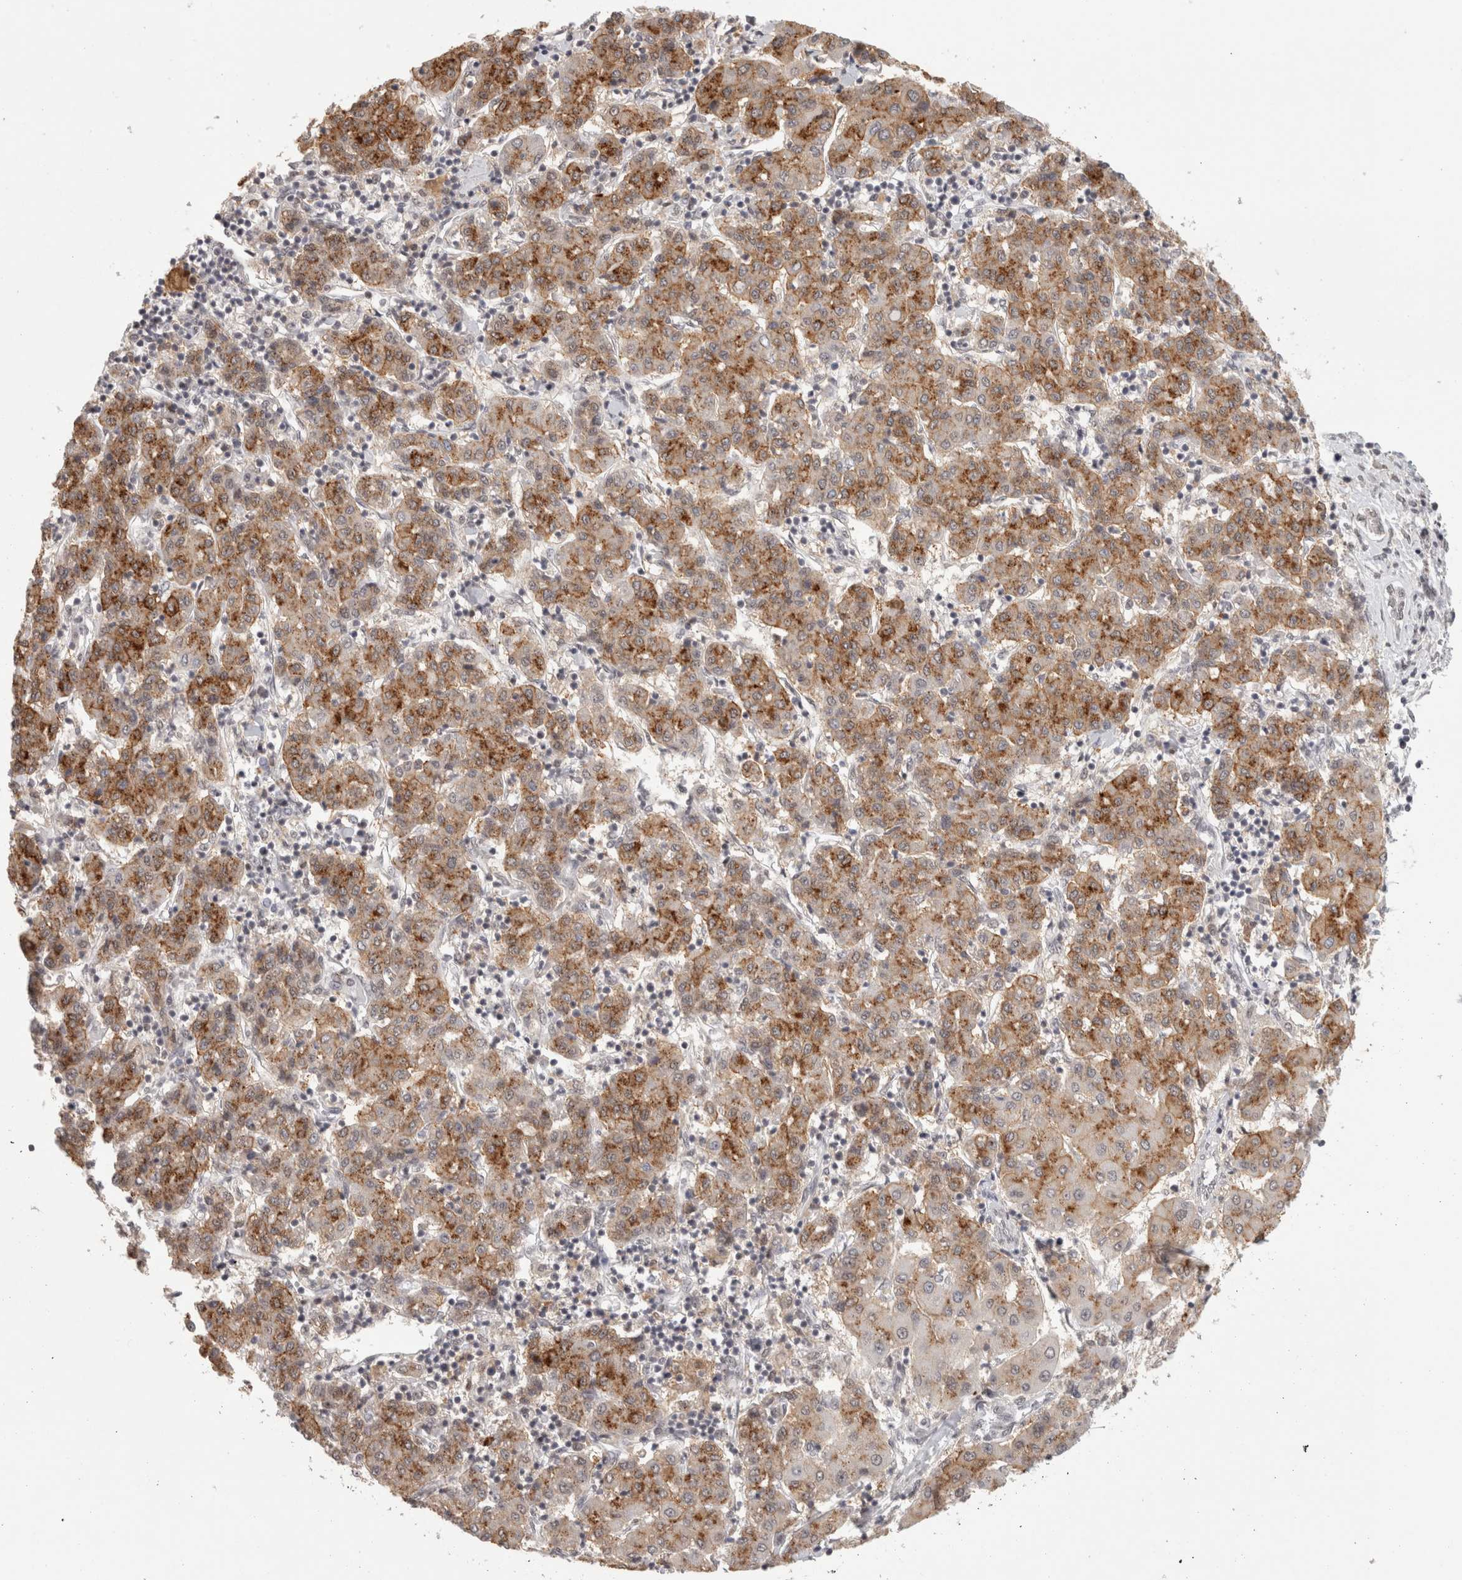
{"staining": {"intensity": "moderate", "quantity": ">75%", "location": "cytoplasmic/membranous"}, "tissue": "liver cancer", "cell_type": "Tumor cells", "image_type": "cancer", "snomed": [{"axis": "morphology", "description": "Carcinoma, Hepatocellular, NOS"}, {"axis": "topography", "description": "Liver"}], "caption": "A micrograph of human hepatocellular carcinoma (liver) stained for a protein displays moderate cytoplasmic/membranous brown staining in tumor cells. (DAB (3,3'-diaminobenzidine) IHC, brown staining for protein, blue staining for nuclei).", "gene": "ZNF830", "patient": {"sex": "male", "age": 65}}